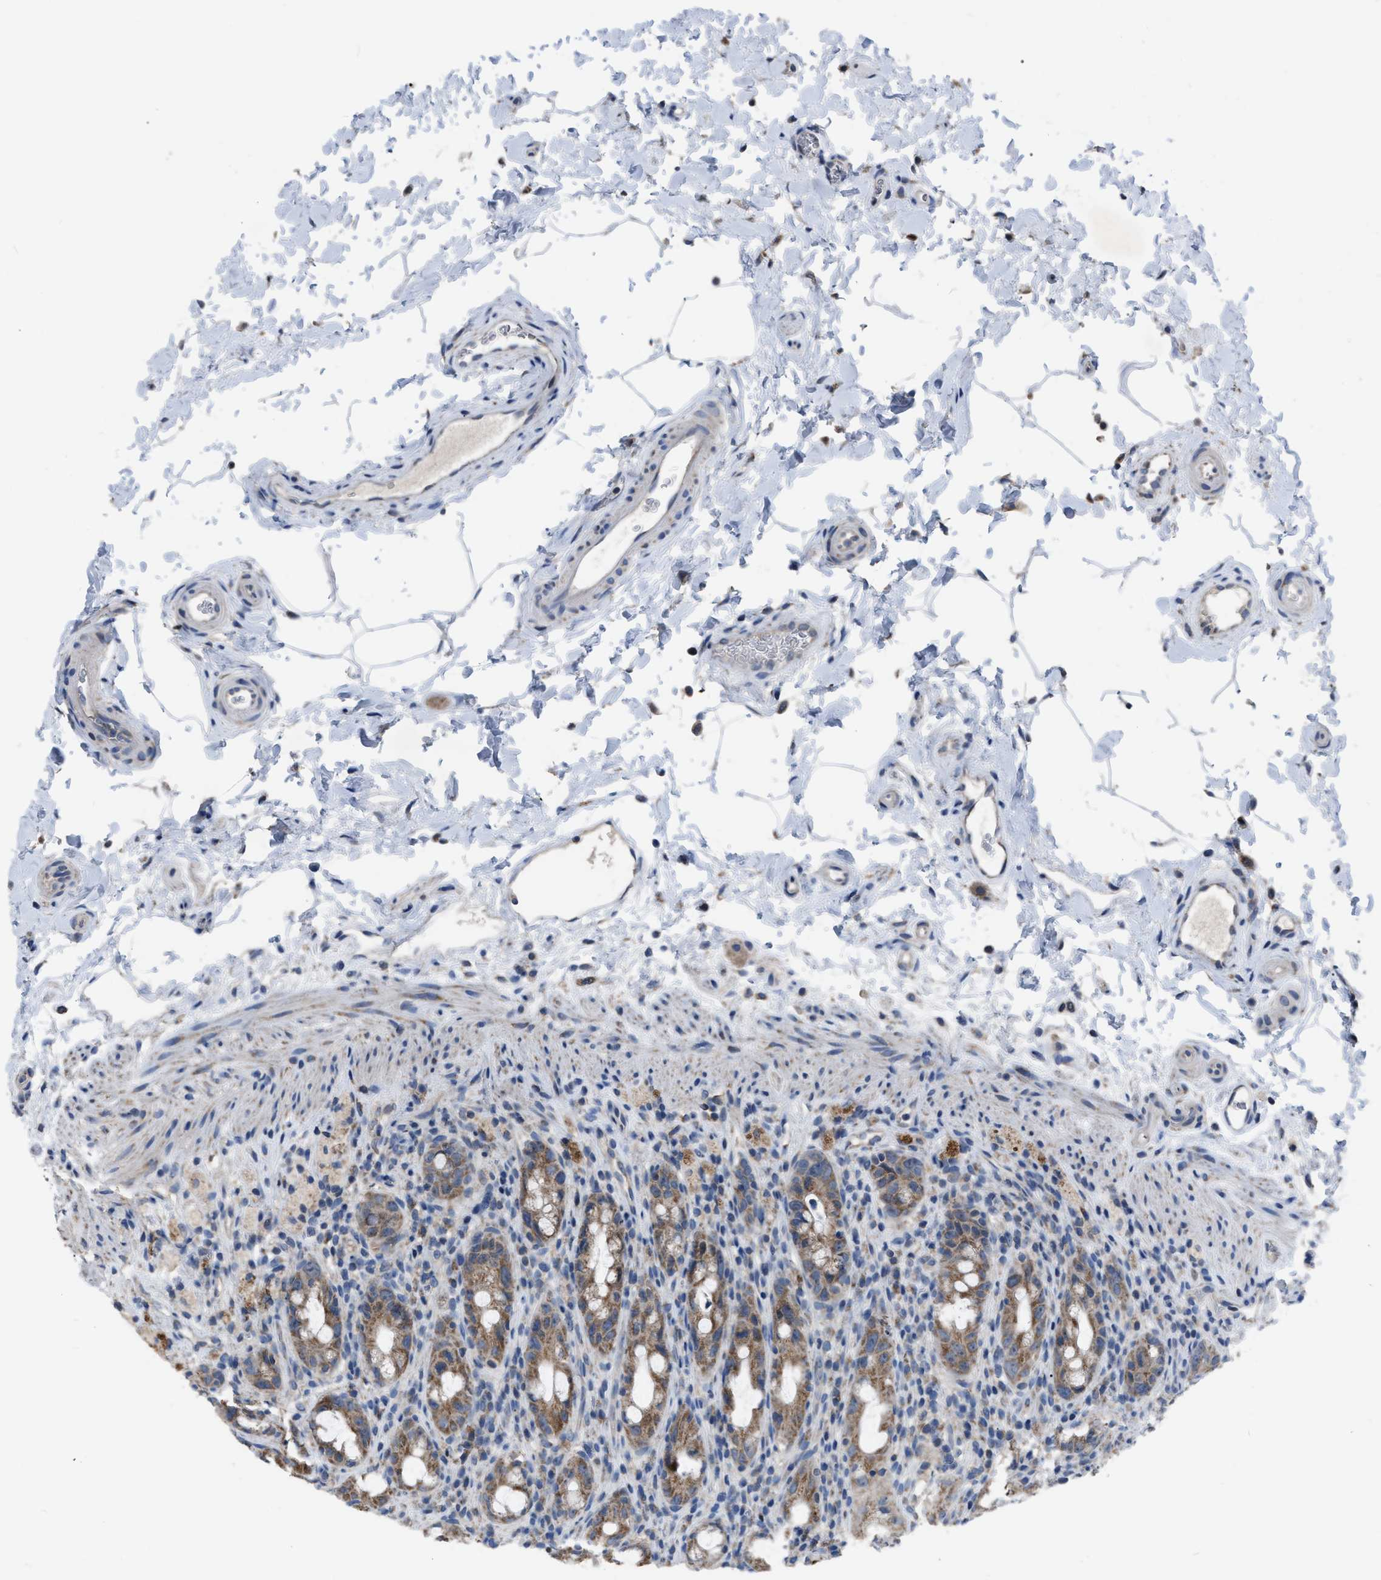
{"staining": {"intensity": "moderate", "quantity": ">75%", "location": "cytoplasmic/membranous"}, "tissue": "rectum", "cell_type": "Glandular cells", "image_type": "normal", "snomed": [{"axis": "morphology", "description": "Normal tissue, NOS"}, {"axis": "topography", "description": "Rectum"}], "caption": "Protein expression by immunohistochemistry displays moderate cytoplasmic/membranous positivity in about >75% of glandular cells in benign rectum.", "gene": "DDX56", "patient": {"sex": "male", "age": 44}}